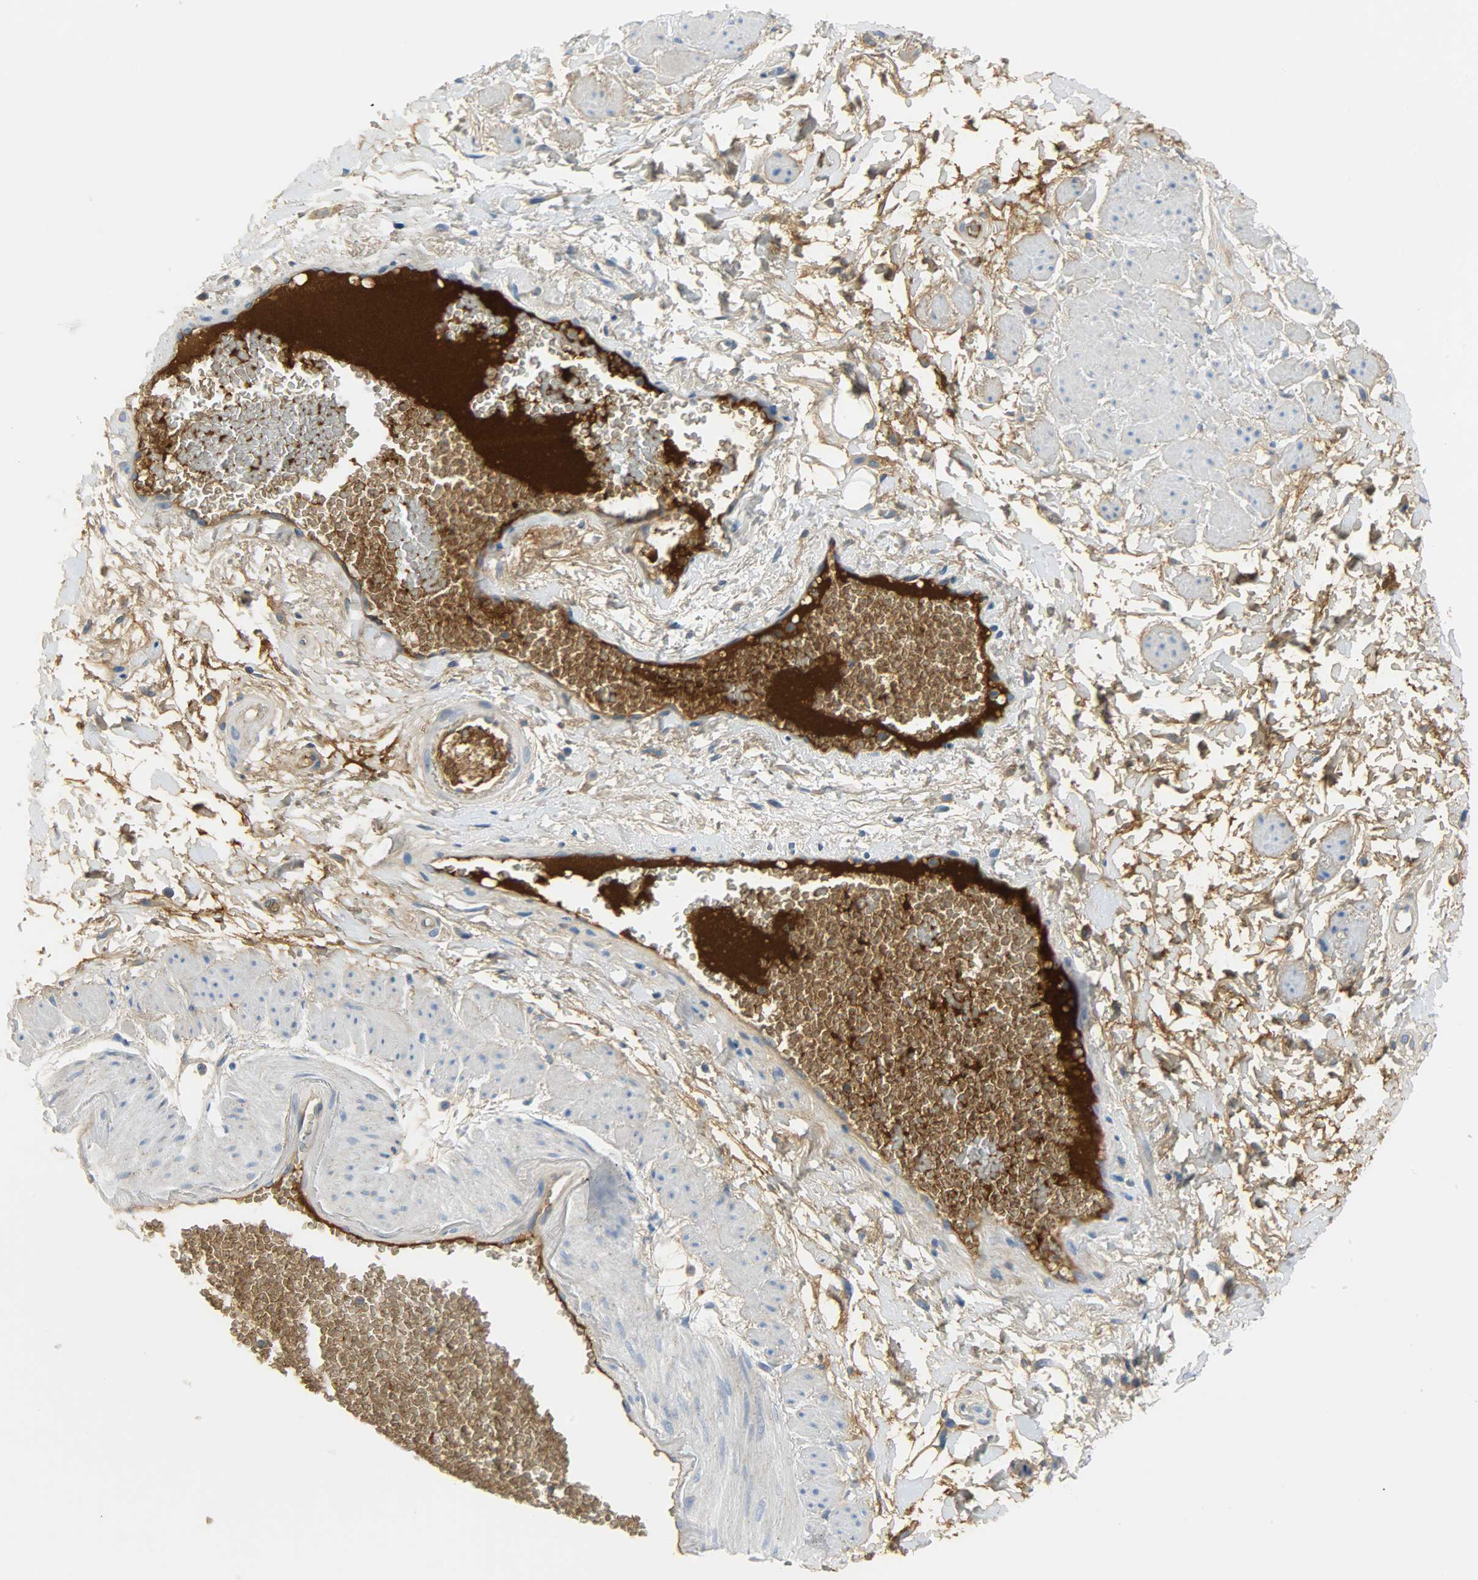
{"staining": {"intensity": "moderate", "quantity": "25%-75%", "location": "cytoplasmic/membranous"}, "tissue": "adipose tissue", "cell_type": "Adipocytes", "image_type": "normal", "snomed": [{"axis": "morphology", "description": "Normal tissue, NOS"}, {"axis": "topography", "description": "Soft tissue"}, {"axis": "topography", "description": "Peripheral nerve tissue"}], "caption": "Moderate cytoplasmic/membranous expression is appreciated in about 25%-75% of adipocytes in normal adipose tissue. The staining is performed using DAB (3,3'-diaminobenzidine) brown chromogen to label protein expression. The nuclei are counter-stained blue using hematoxylin.", "gene": "CRP", "patient": {"sex": "female", "age": 71}}